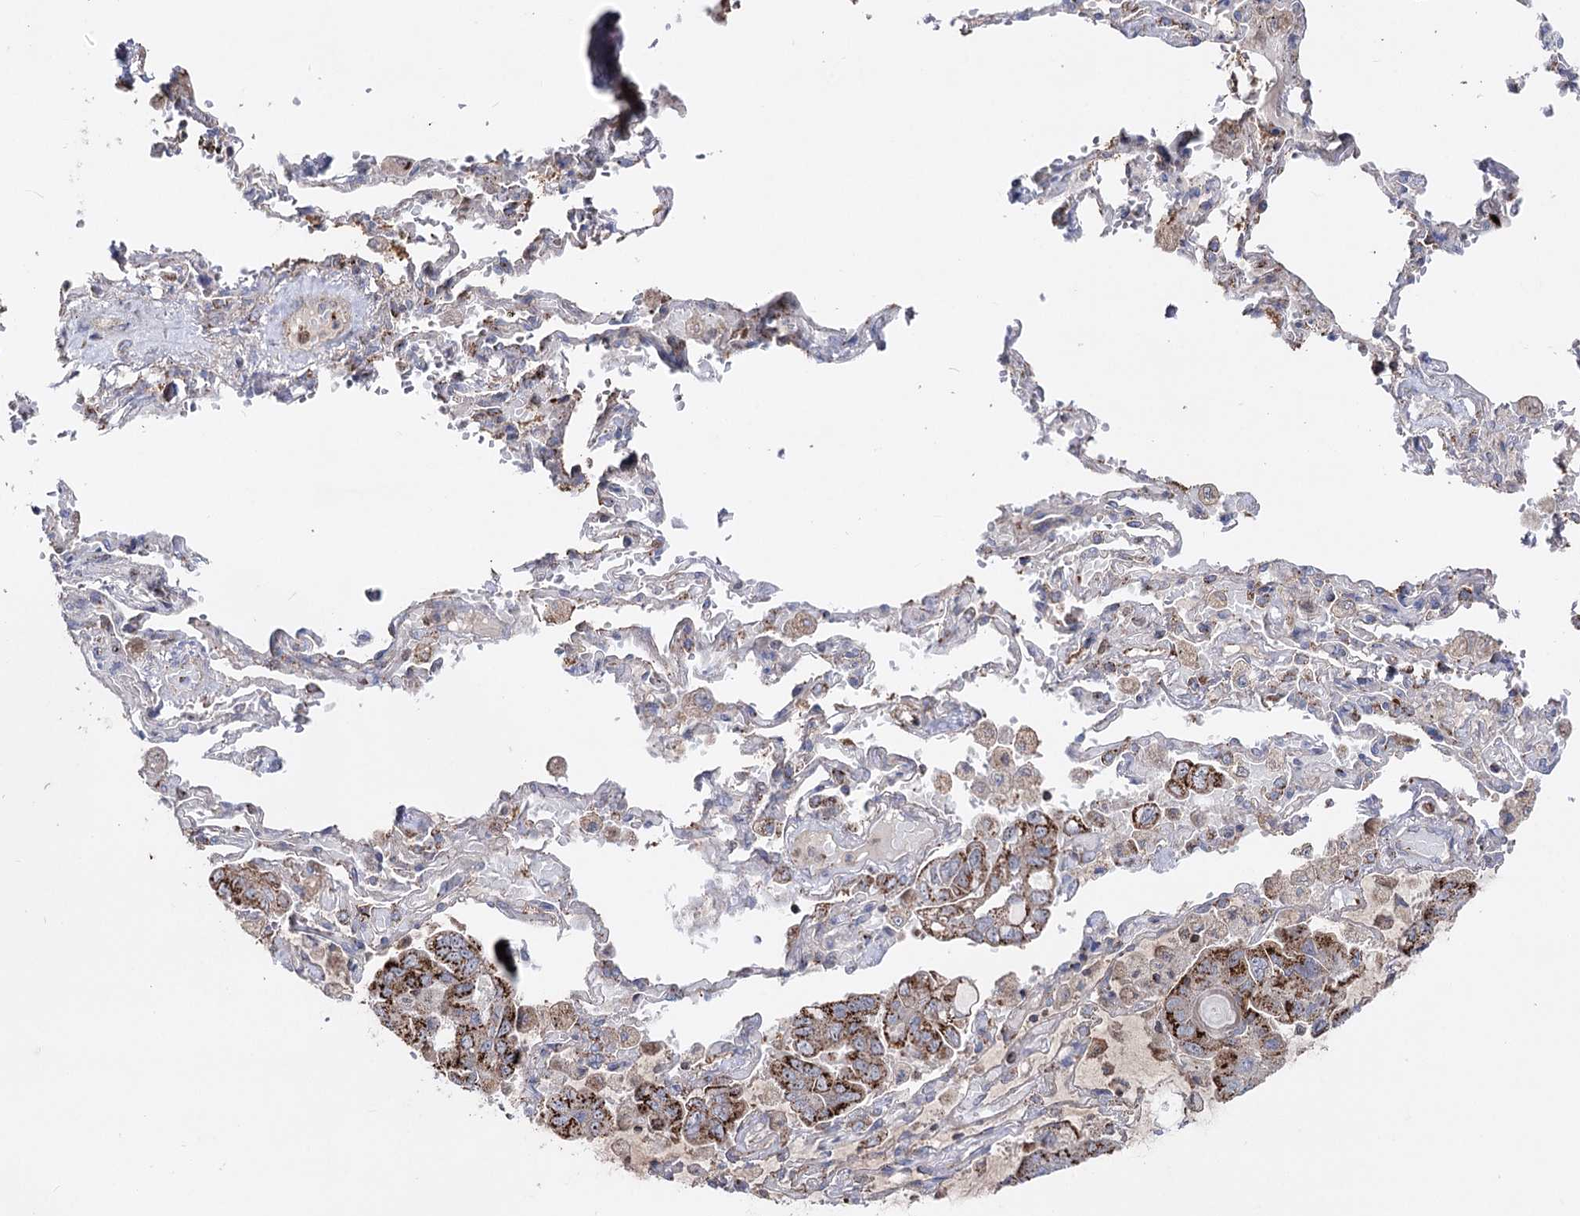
{"staining": {"intensity": "strong", "quantity": ">75%", "location": "cytoplasmic/membranous"}, "tissue": "lung cancer", "cell_type": "Tumor cells", "image_type": "cancer", "snomed": [{"axis": "morphology", "description": "Adenocarcinoma, NOS"}, {"axis": "topography", "description": "Lung"}], "caption": "An IHC micrograph of neoplastic tissue is shown. Protein staining in brown shows strong cytoplasmic/membranous positivity in lung cancer (adenocarcinoma) within tumor cells.", "gene": "ARHGAP20", "patient": {"sex": "male", "age": 64}}